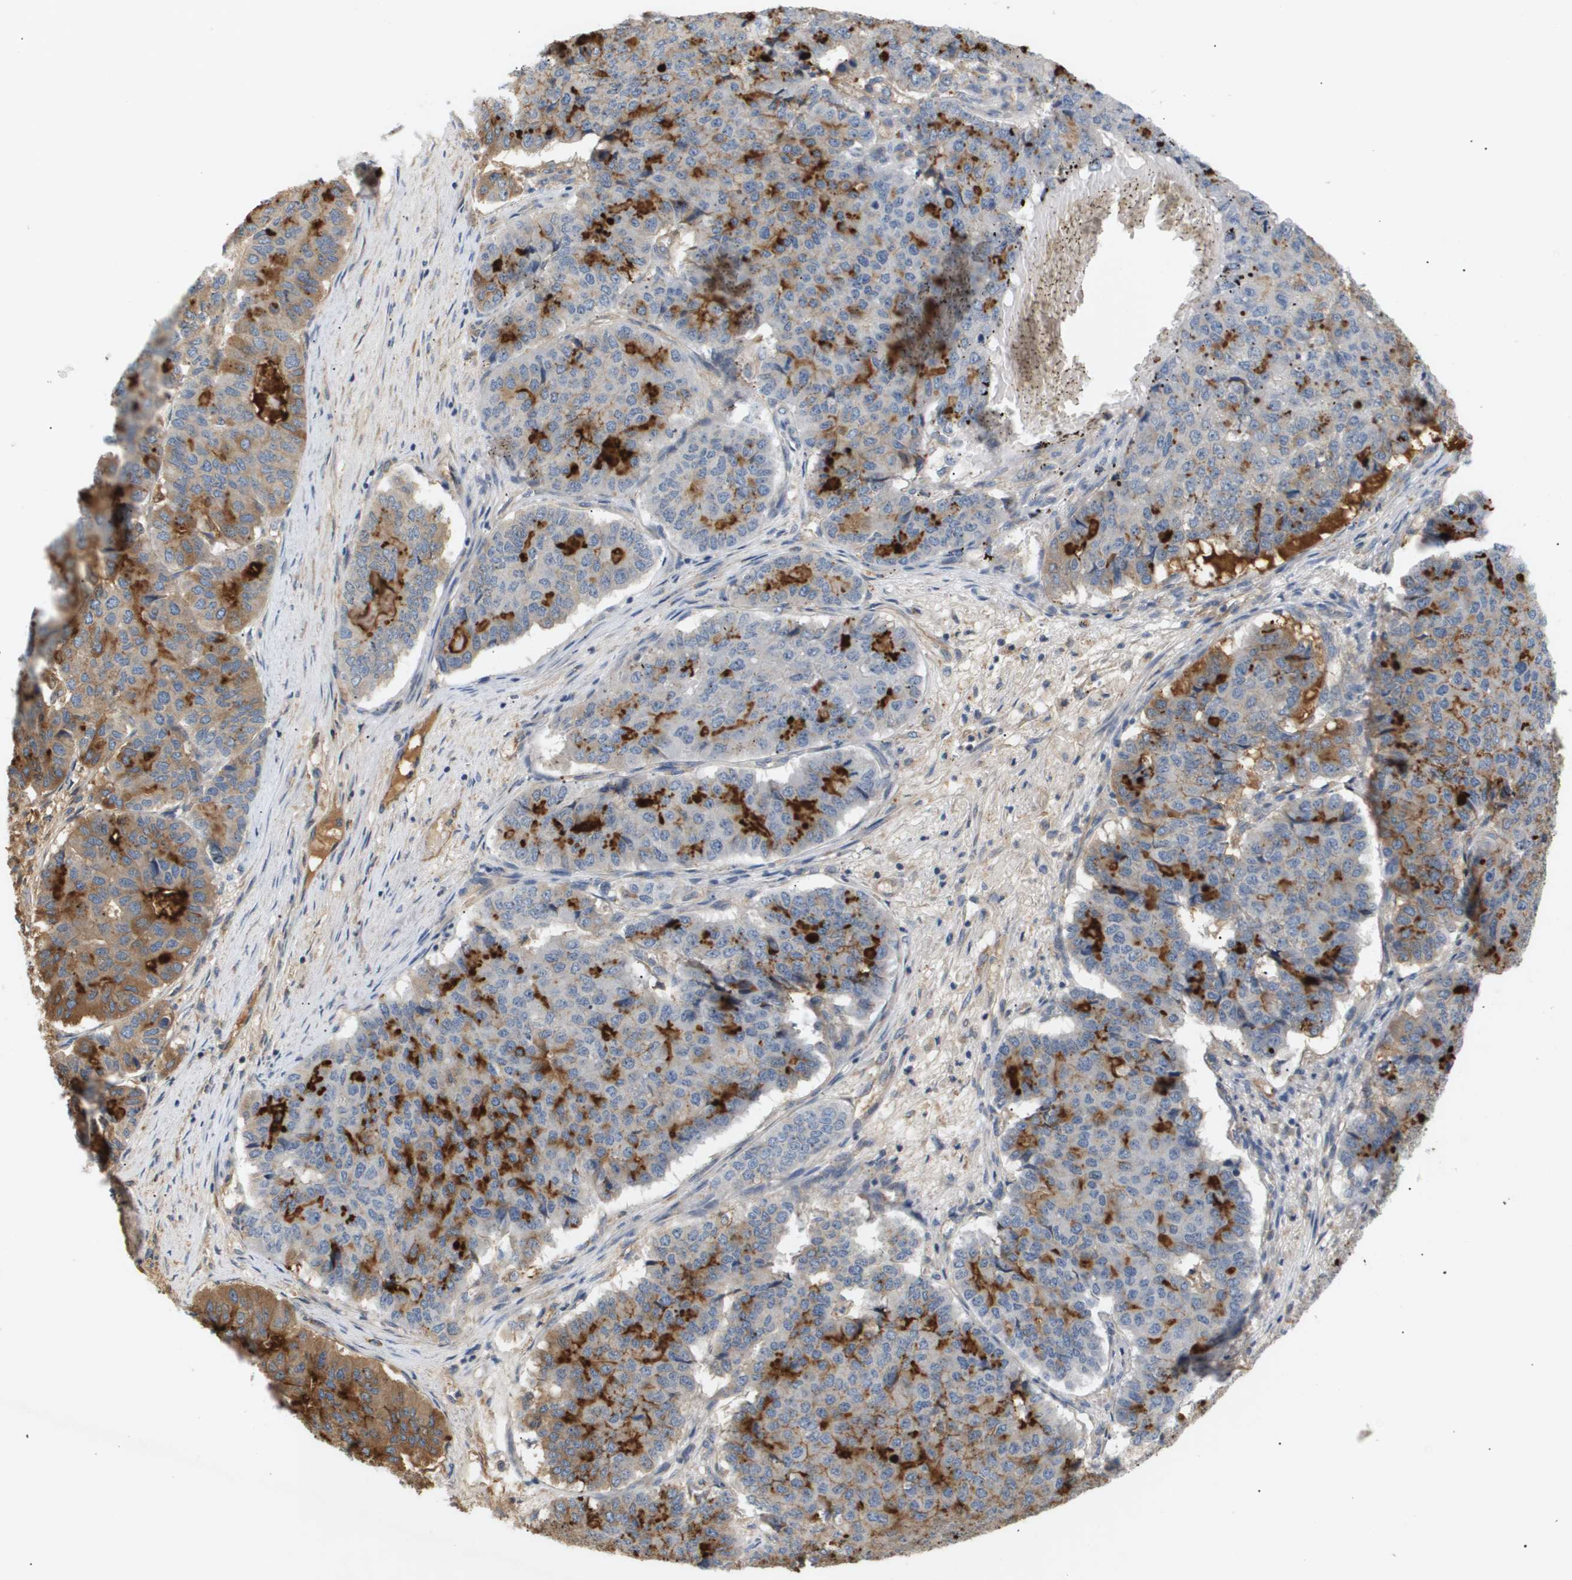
{"staining": {"intensity": "moderate", "quantity": "25%-75%", "location": "cytoplasmic/membranous"}, "tissue": "pancreatic cancer", "cell_type": "Tumor cells", "image_type": "cancer", "snomed": [{"axis": "morphology", "description": "Adenocarcinoma, NOS"}, {"axis": "topography", "description": "Pancreas"}], "caption": "Immunohistochemistry (DAB (3,3'-diaminobenzidine)) staining of human adenocarcinoma (pancreatic) displays moderate cytoplasmic/membranous protein positivity in approximately 25%-75% of tumor cells.", "gene": "CORO2B", "patient": {"sex": "male", "age": 50}}